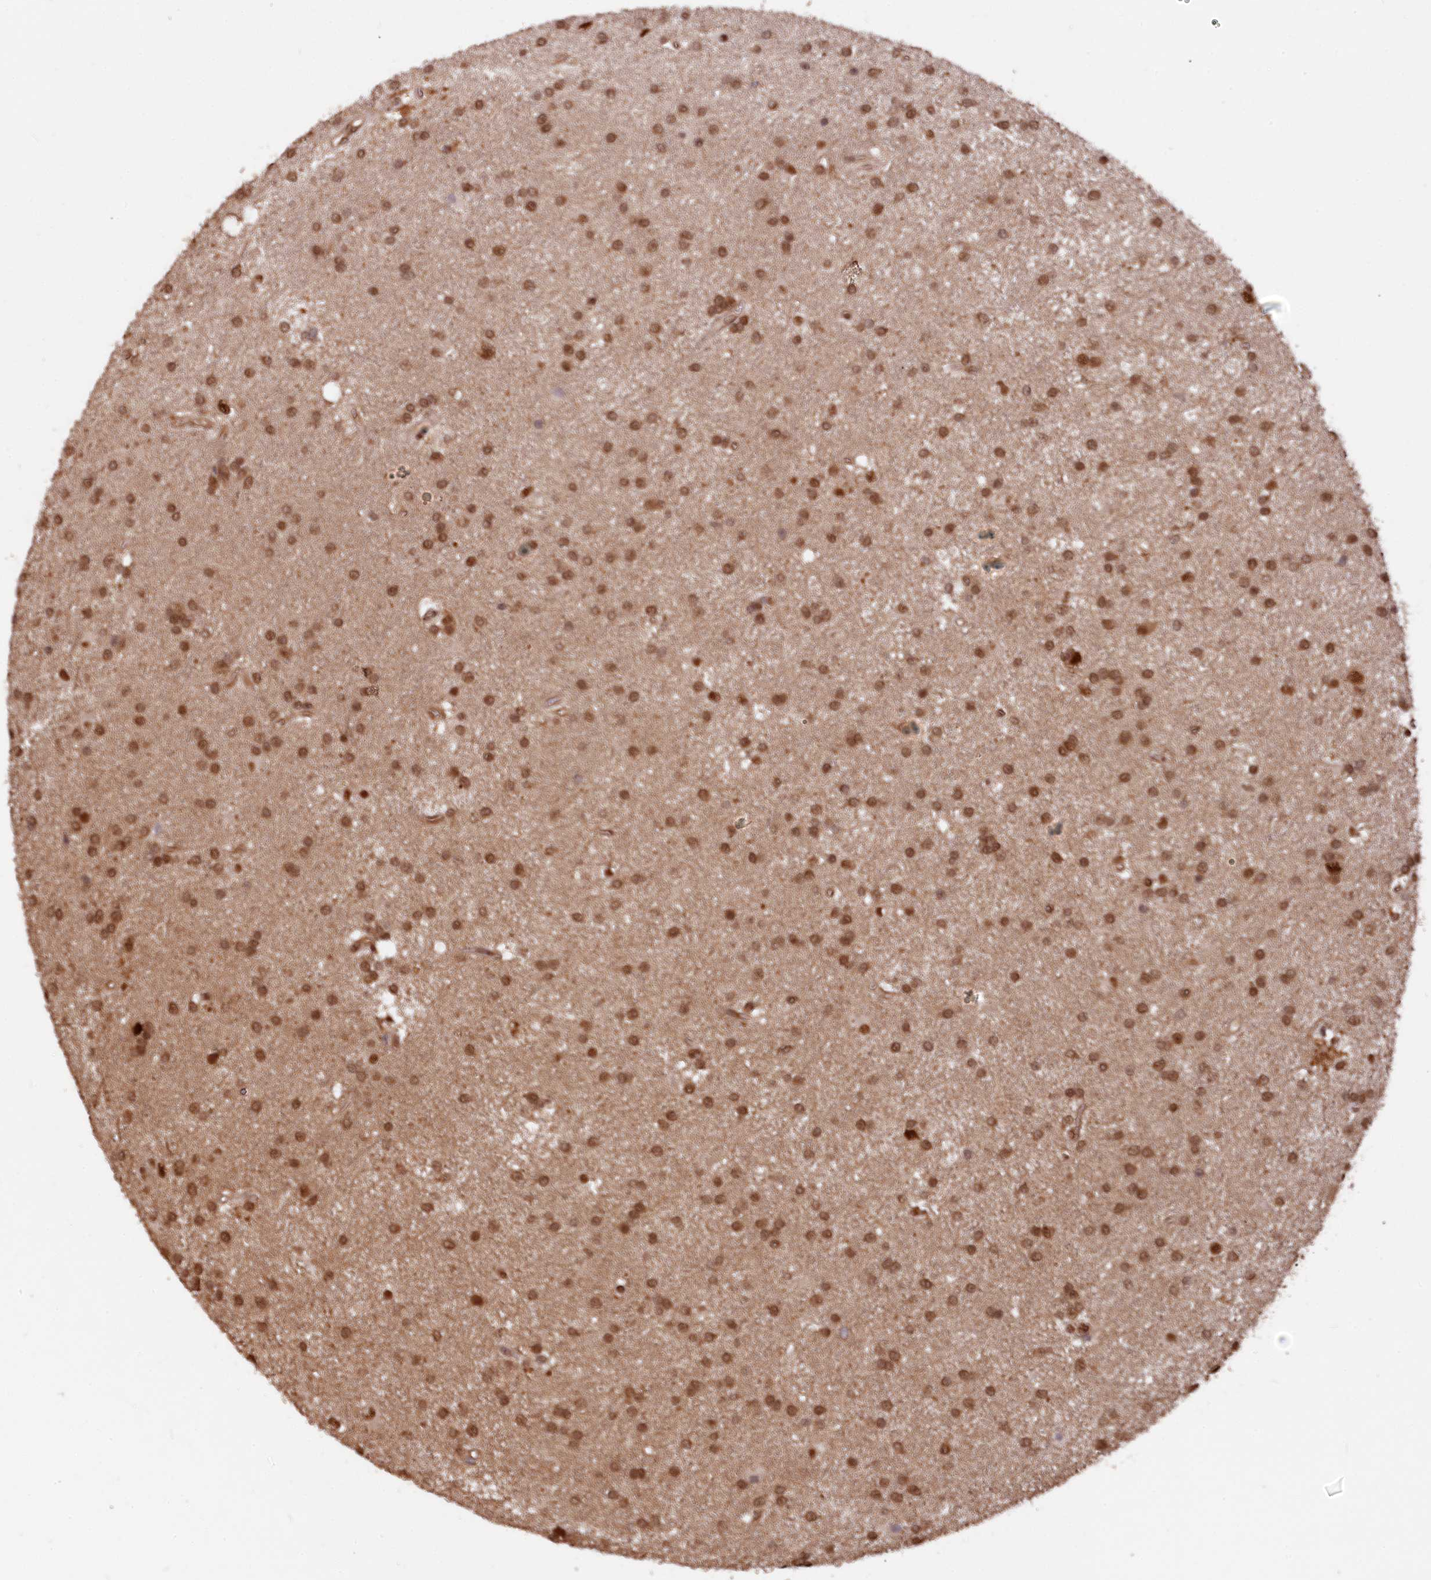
{"staining": {"intensity": "moderate", "quantity": ">75%", "location": "nuclear"}, "tissue": "glioma", "cell_type": "Tumor cells", "image_type": "cancer", "snomed": [{"axis": "morphology", "description": "Glioma, malignant, Low grade"}, {"axis": "topography", "description": "Brain"}], "caption": "Protein staining reveals moderate nuclear positivity in about >75% of tumor cells in glioma.", "gene": "ADRM1", "patient": {"sex": "male", "age": 66}}